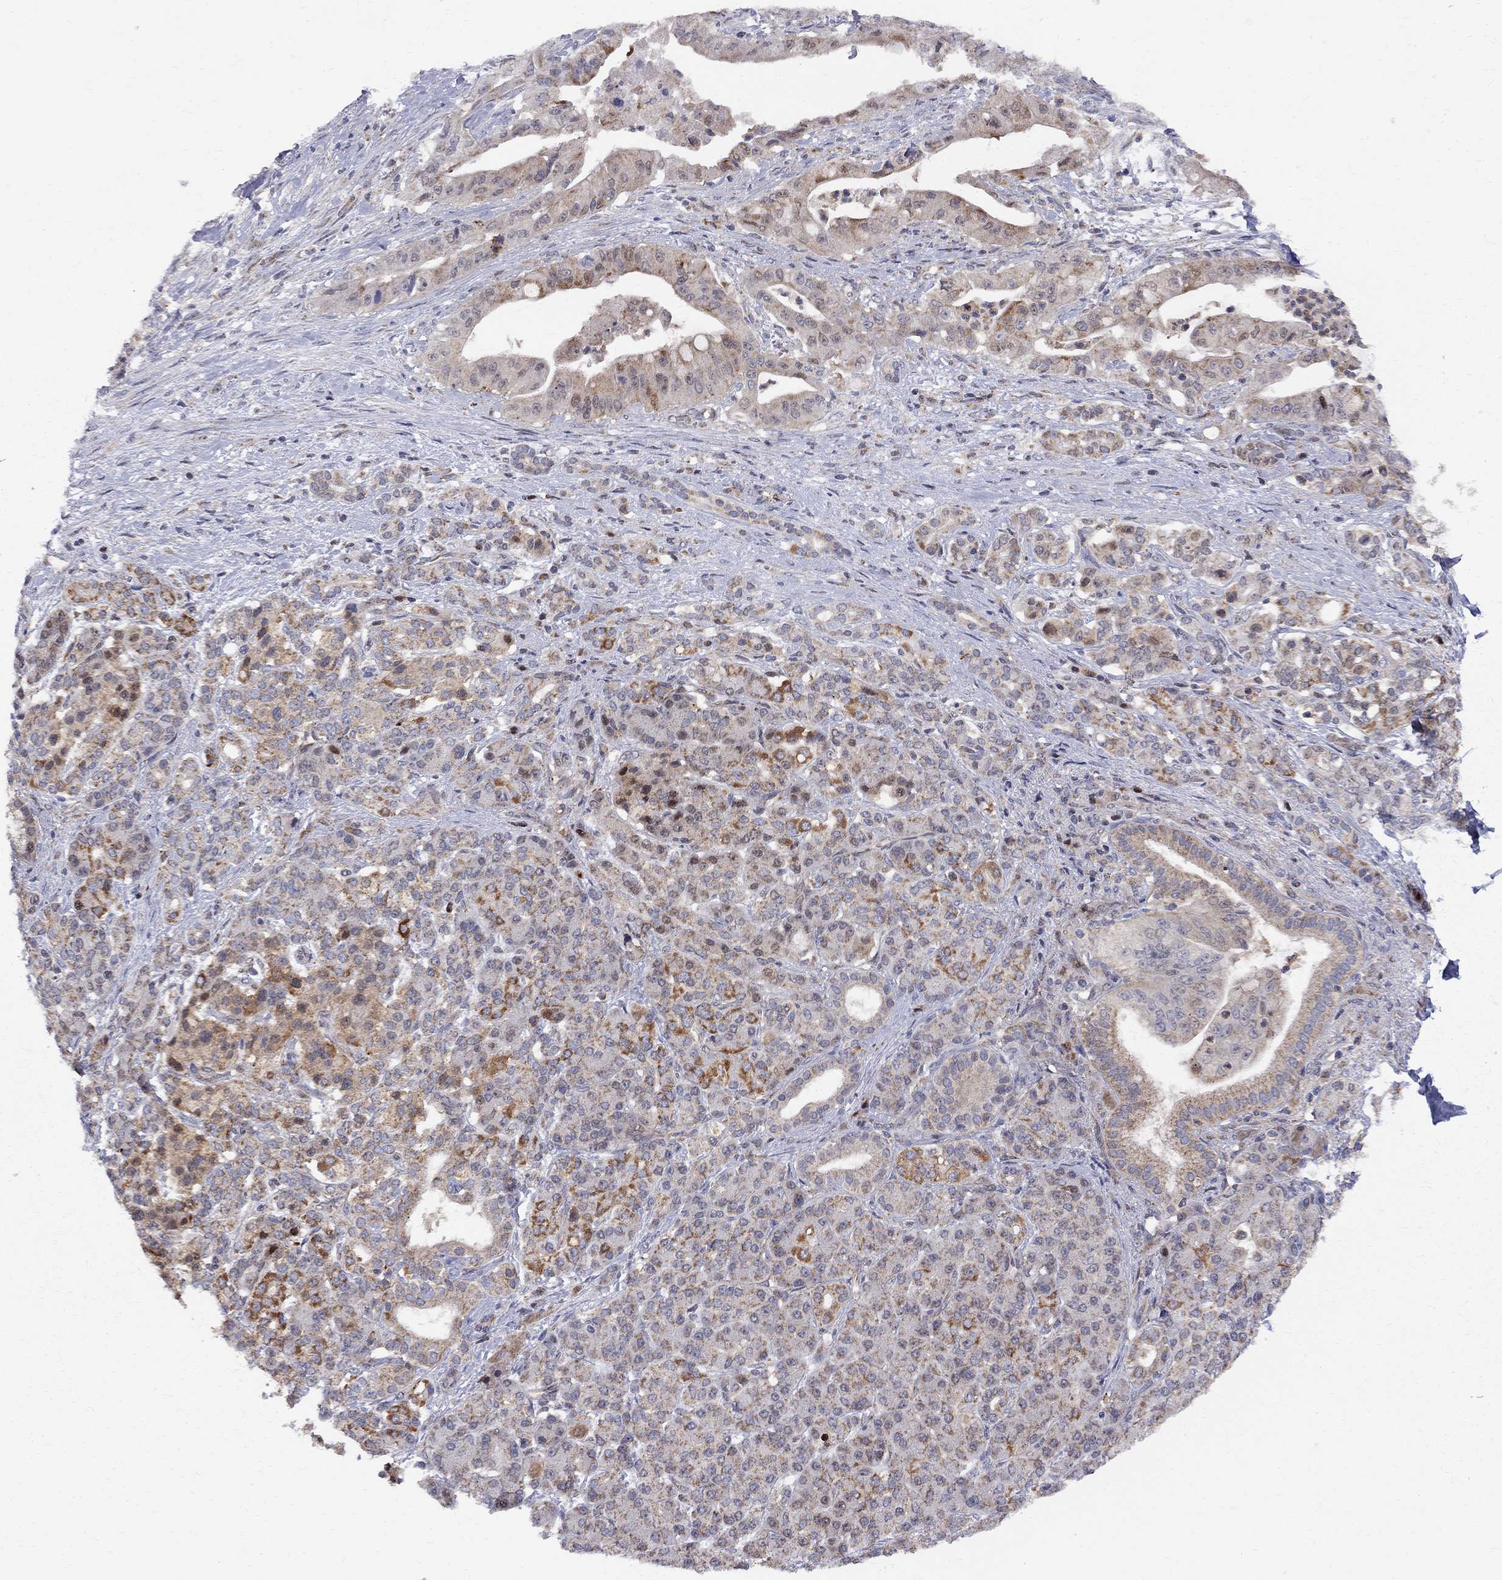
{"staining": {"intensity": "moderate", "quantity": "25%-75%", "location": "cytoplasmic/membranous"}, "tissue": "pancreatic cancer", "cell_type": "Tumor cells", "image_type": "cancer", "snomed": [{"axis": "morphology", "description": "Normal tissue, NOS"}, {"axis": "morphology", "description": "Inflammation, NOS"}, {"axis": "morphology", "description": "Adenocarcinoma, NOS"}, {"axis": "topography", "description": "Pancreas"}], "caption": "Immunohistochemical staining of pancreatic cancer (adenocarcinoma) displays moderate cytoplasmic/membranous protein staining in about 25%-75% of tumor cells. (brown staining indicates protein expression, while blue staining denotes nuclei).", "gene": "ELOB", "patient": {"sex": "male", "age": 57}}